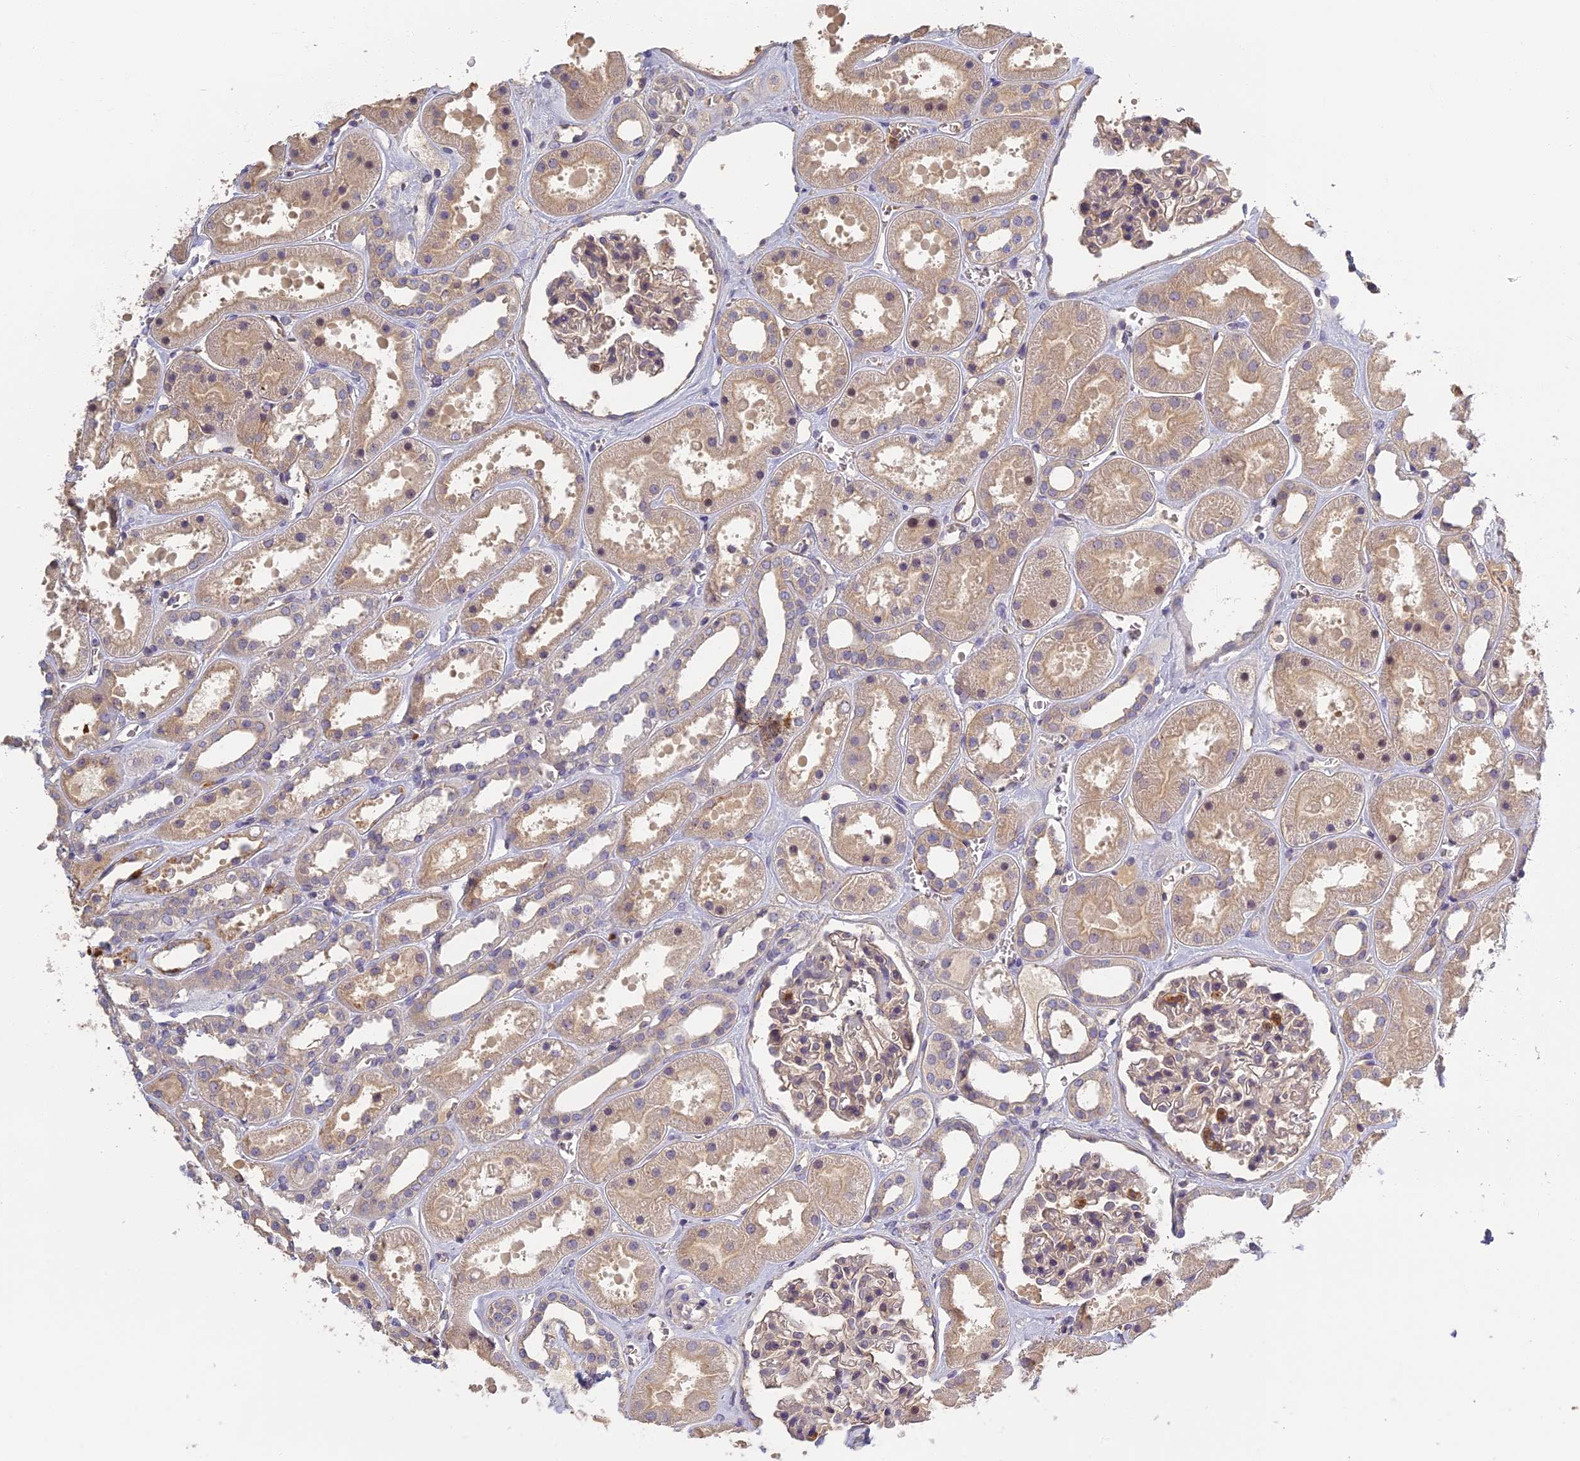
{"staining": {"intensity": "weak", "quantity": "<25%", "location": "cytoplasmic/membranous"}, "tissue": "kidney", "cell_type": "Cells in glomeruli", "image_type": "normal", "snomed": [{"axis": "morphology", "description": "Normal tissue, NOS"}, {"axis": "topography", "description": "Kidney"}], "caption": "Human kidney stained for a protein using immunohistochemistry displays no staining in cells in glomeruli.", "gene": "AP4E1", "patient": {"sex": "female", "age": 41}}